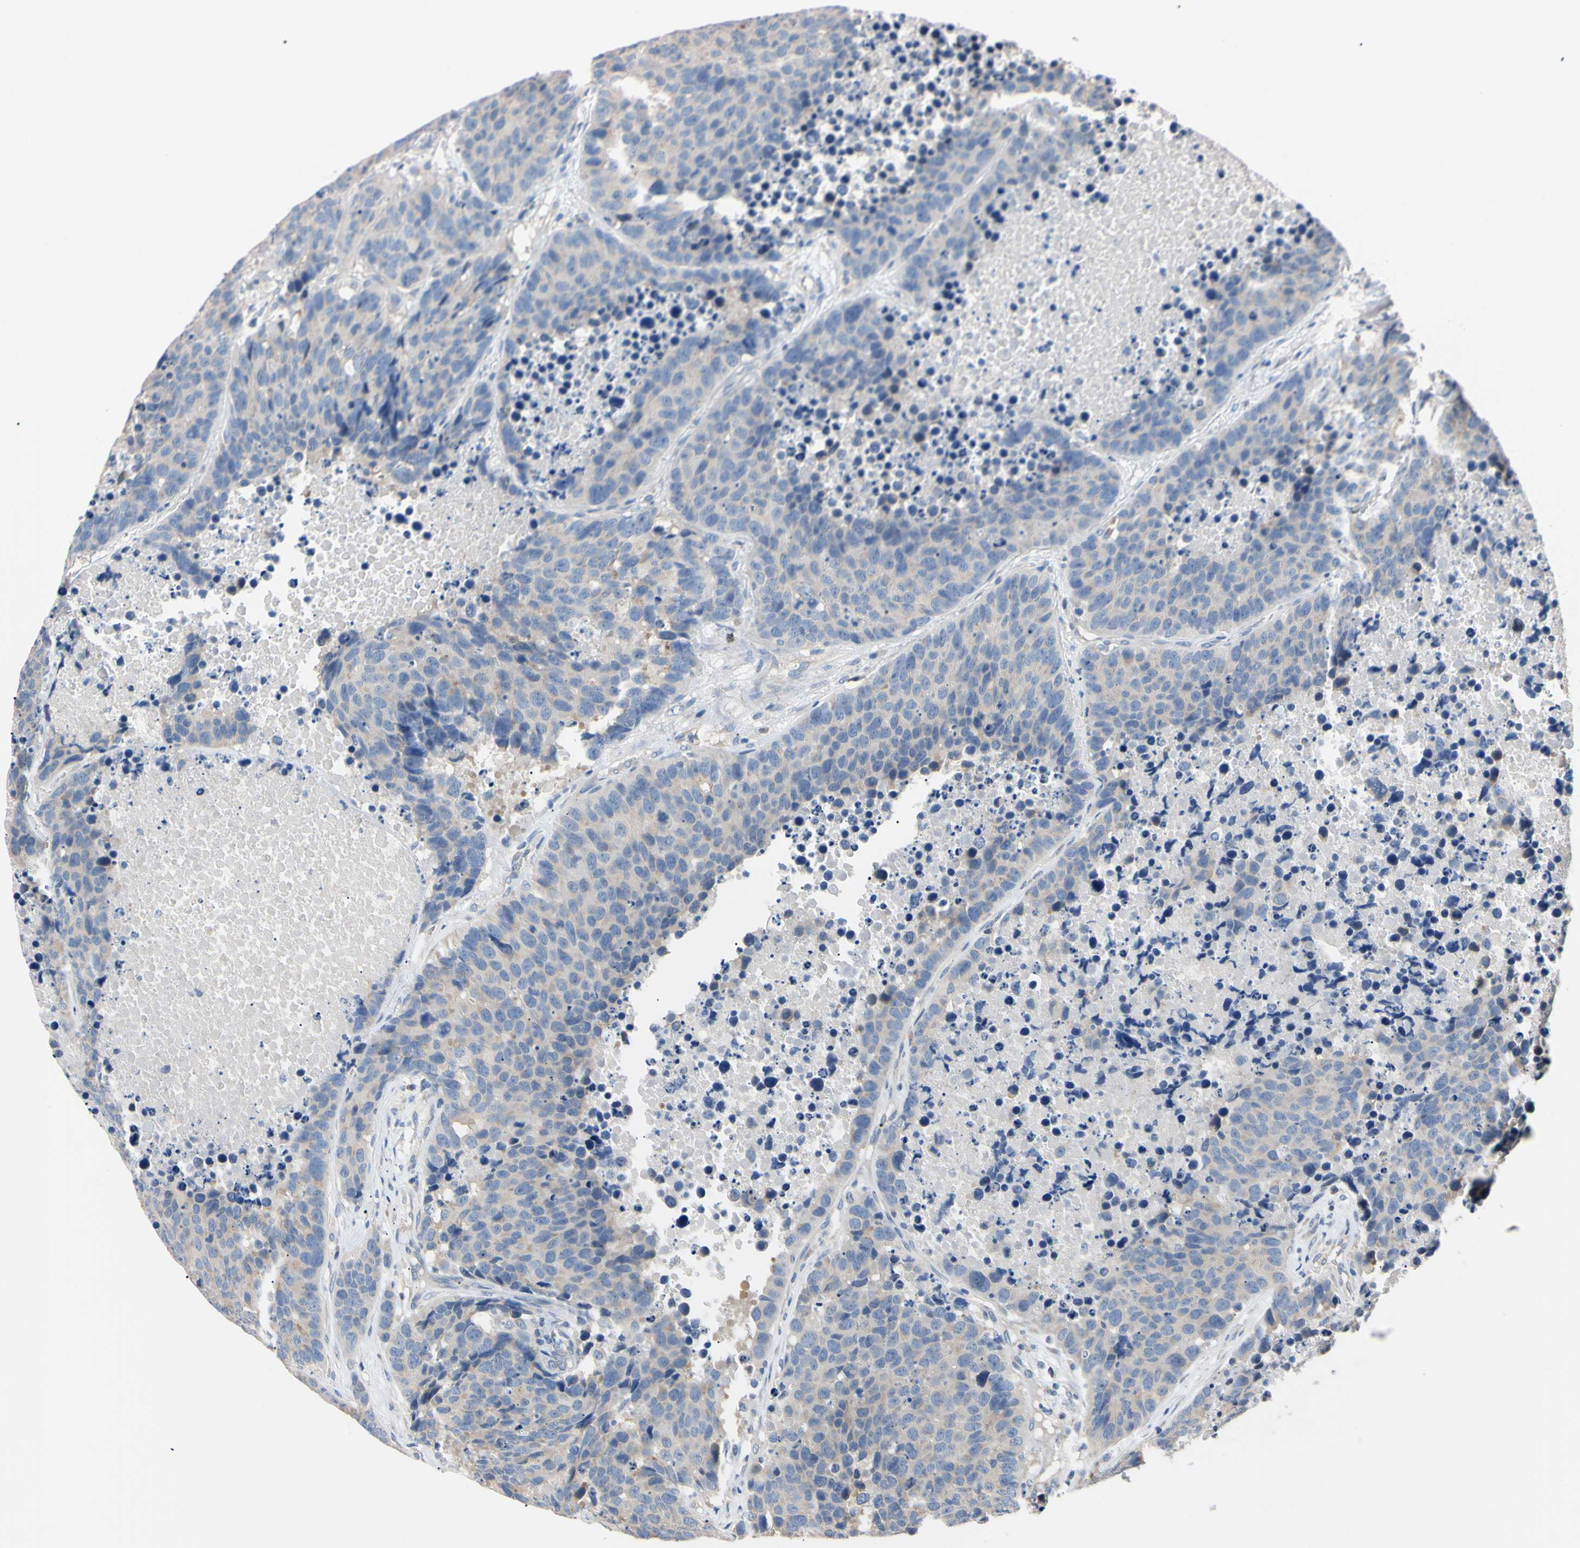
{"staining": {"intensity": "negative", "quantity": "none", "location": "none"}, "tissue": "carcinoid", "cell_type": "Tumor cells", "image_type": "cancer", "snomed": [{"axis": "morphology", "description": "Carcinoid, malignant, NOS"}, {"axis": "topography", "description": "Lung"}], "caption": "This micrograph is of carcinoid stained with IHC to label a protein in brown with the nuclei are counter-stained blue. There is no staining in tumor cells.", "gene": "RARS1", "patient": {"sex": "male", "age": 60}}